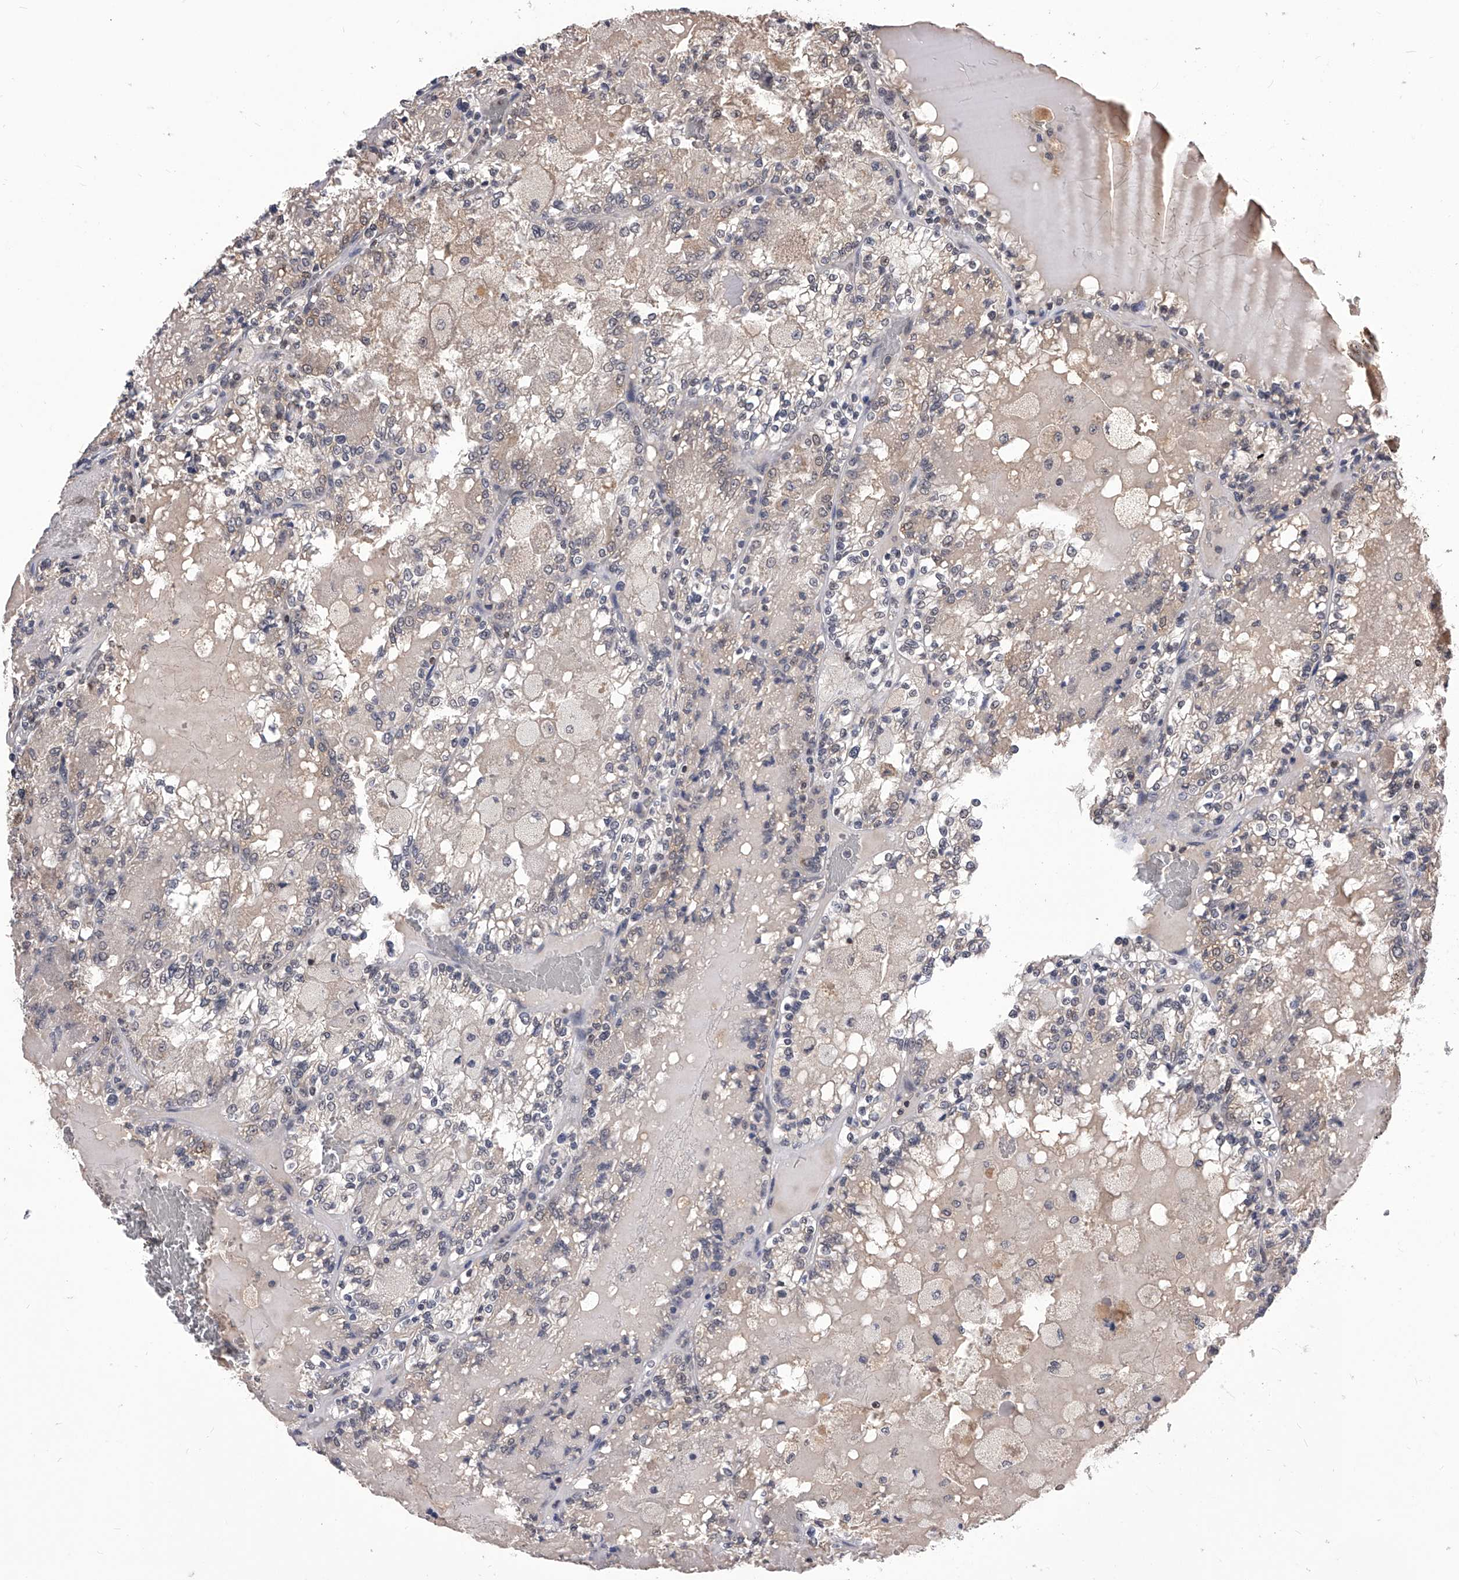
{"staining": {"intensity": "negative", "quantity": "none", "location": "none"}, "tissue": "renal cancer", "cell_type": "Tumor cells", "image_type": "cancer", "snomed": [{"axis": "morphology", "description": "Adenocarcinoma, NOS"}, {"axis": "topography", "description": "Kidney"}], "caption": "The photomicrograph displays no staining of tumor cells in adenocarcinoma (renal).", "gene": "ID1", "patient": {"sex": "female", "age": 56}}